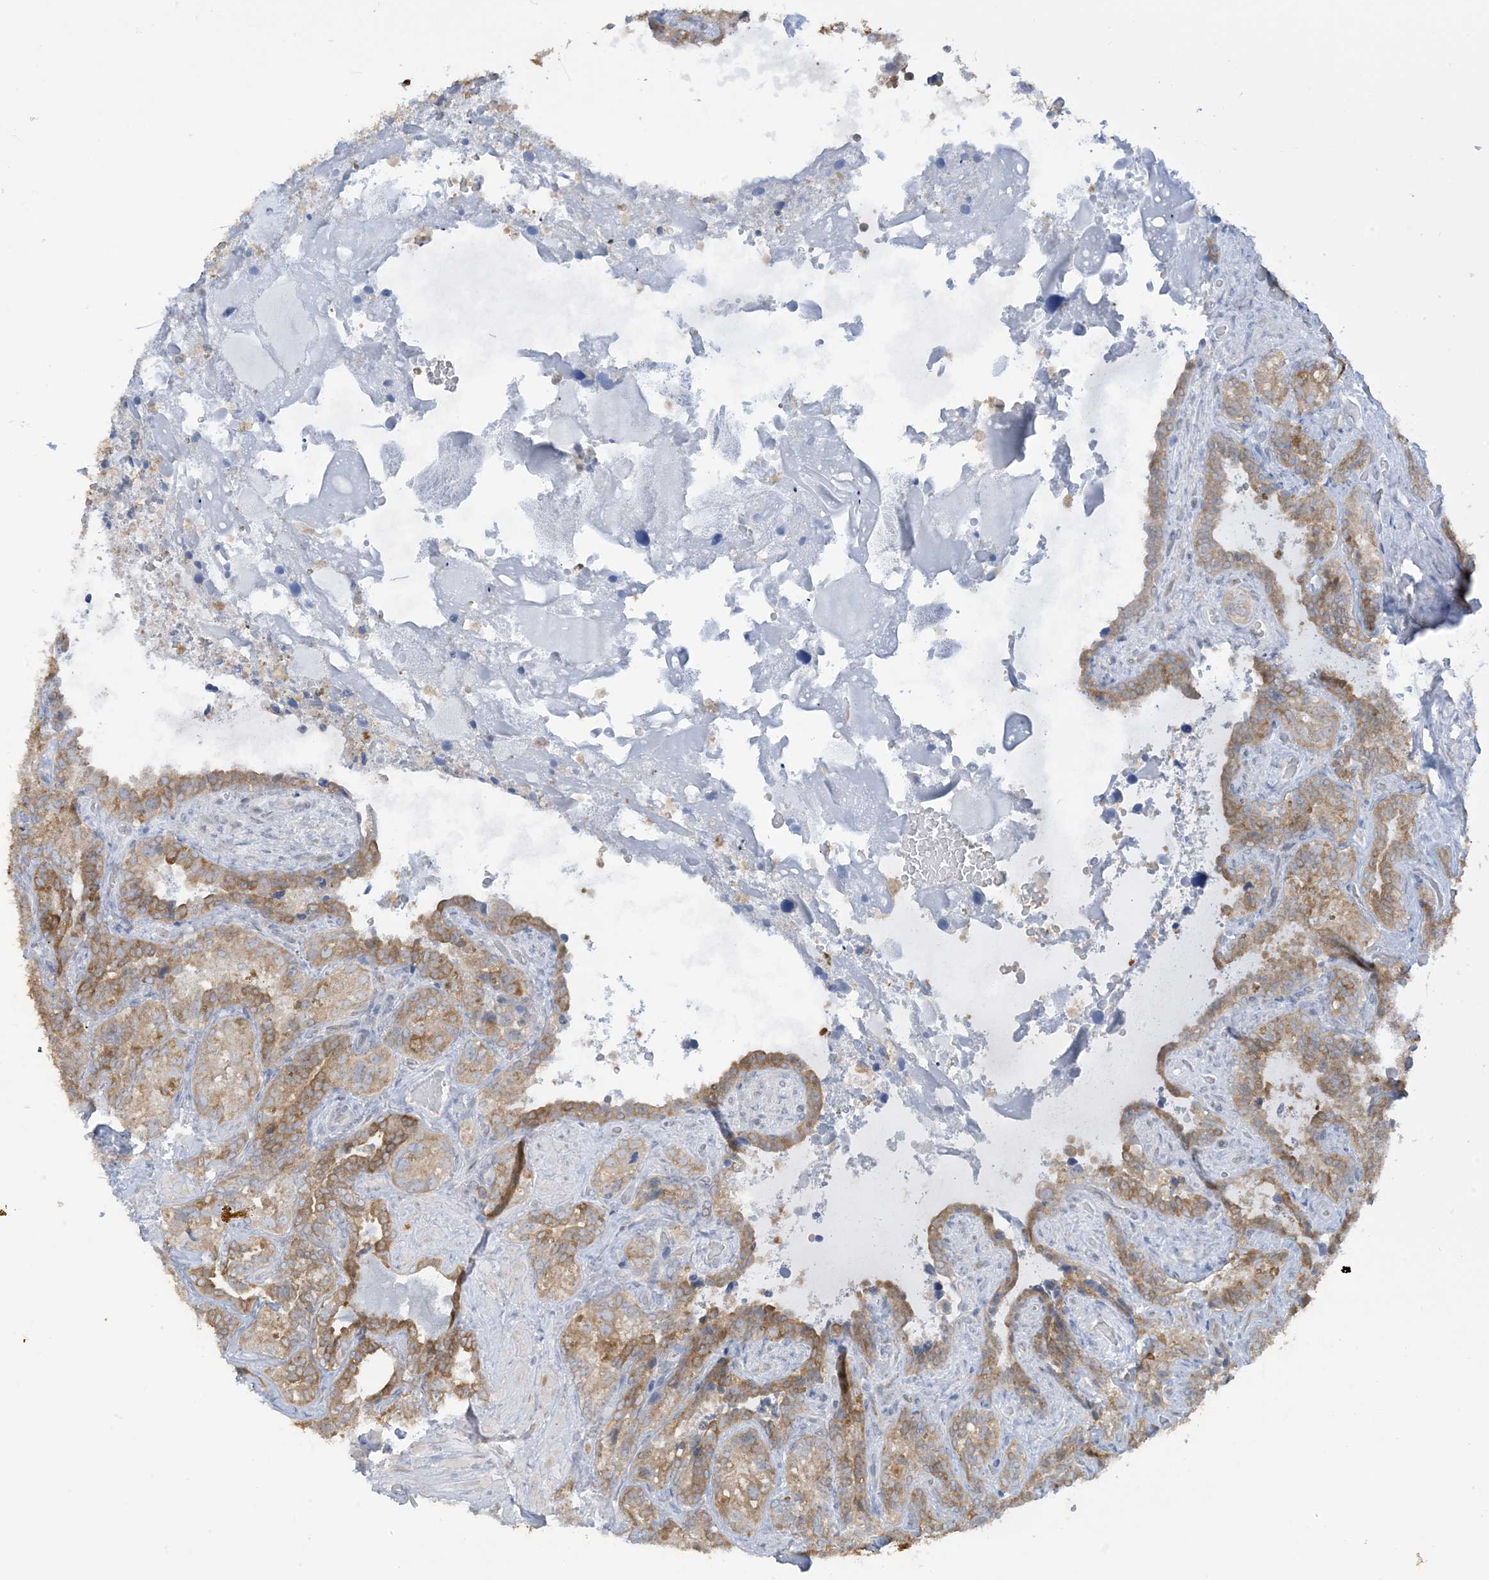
{"staining": {"intensity": "moderate", "quantity": ">75%", "location": "cytoplasmic/membranous"}, "tissue": "seminal vesicle", "cell_type": "Glandular cells", "image_type": "normal", "snomed": [{"axis": "morphology", "description": "Normal tissue, NOS"}, {"axis": "topography", "description": "Seminal veicle"}, {"axis": "topography", "description": "Peripheral nerve tissue"}], "caption": "IHC of benign human seminal vesicle displays medium levels of moderate cytoplasmic/membranous positivity in approximately >75% of glandular cells.", "gene": "MRPS18A", "patient": {"sex": "male", "age": 67}}